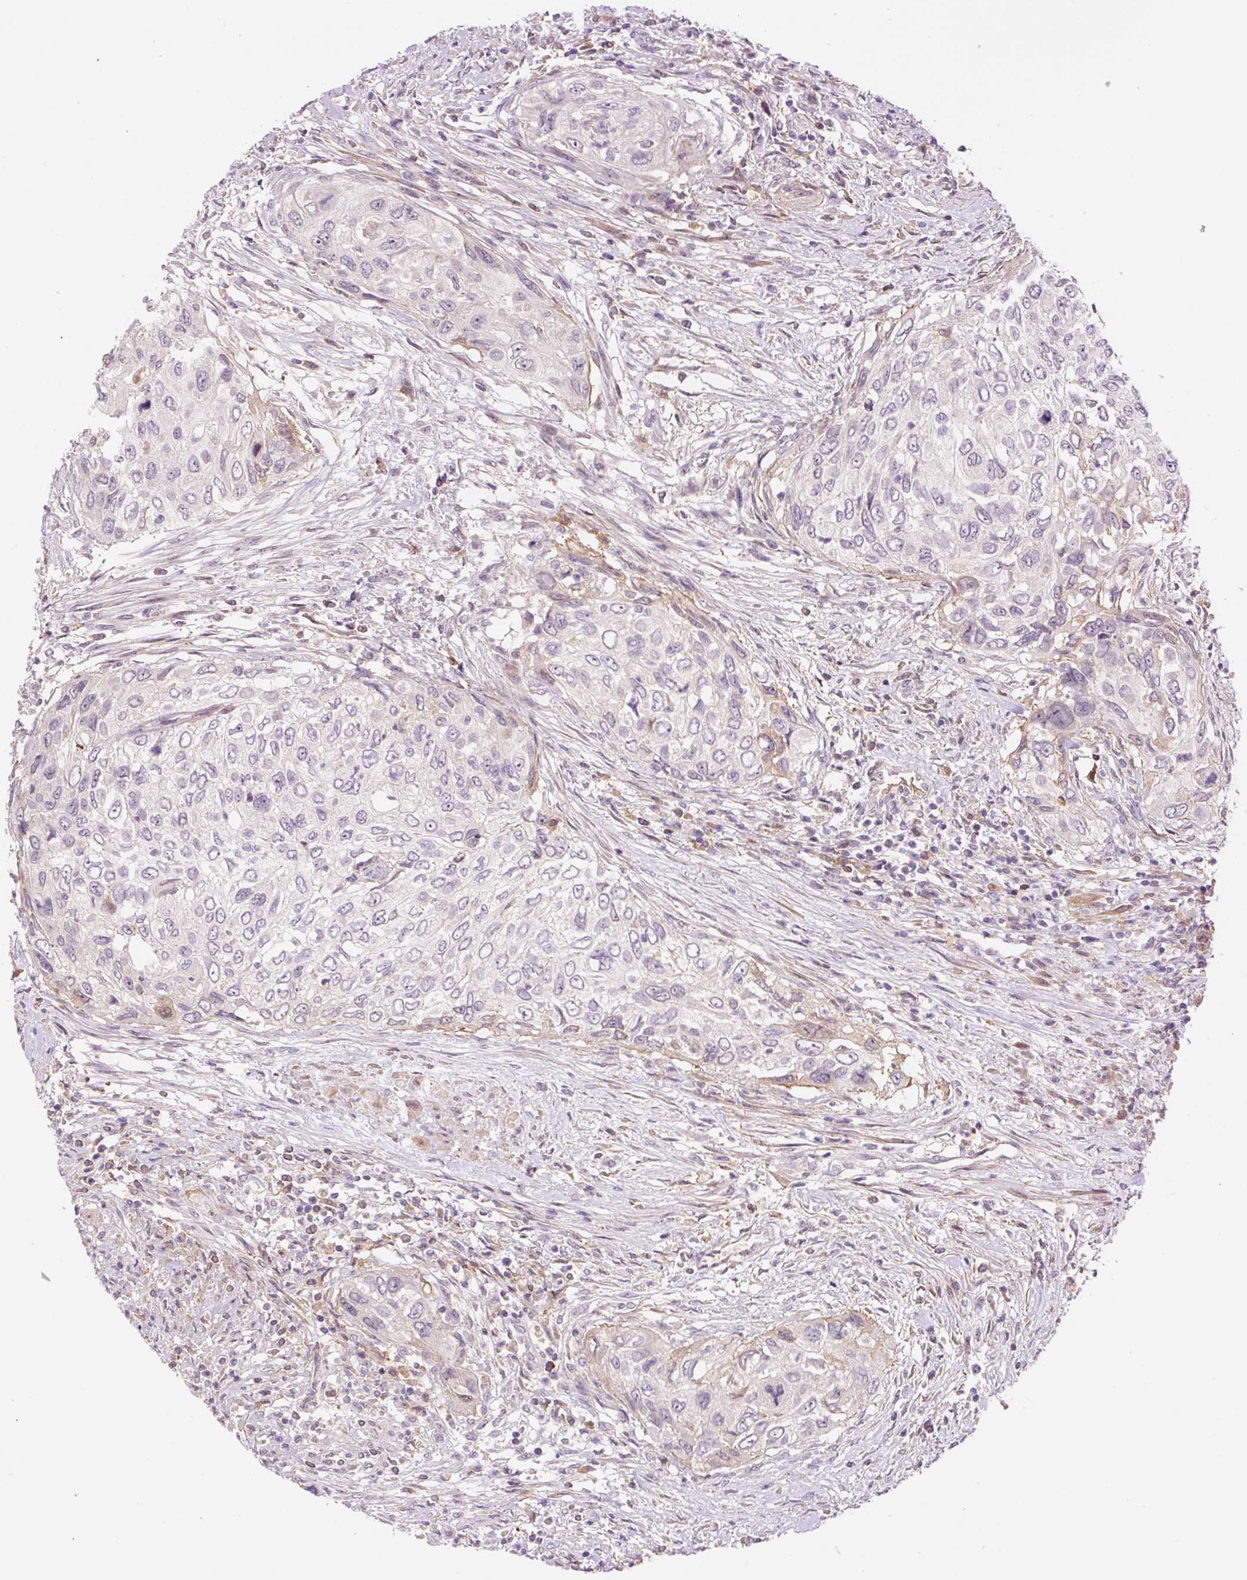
{"staining": {"intensity": "negative", "quantity": "none", "location": "none"}, "tissue": "urothelial cancer", "cell_type": "Tumor cells", "image_type": "cancer", "snomed": [{"axis": "morphology", "description": "Urothelial carcinoma, High grade"}, {"axis": "topography", "description": "Urinary bladder"}], "caption": "The IHC histopathology image has no significant positivity in tumor cells of high-grade urothelial carcinoma tissue. (DAB (3,3'-diaminobenzidine) IHC, high magnification).", "gene": "DPPA4", "patient": {"sex": "female", "age": 60}}